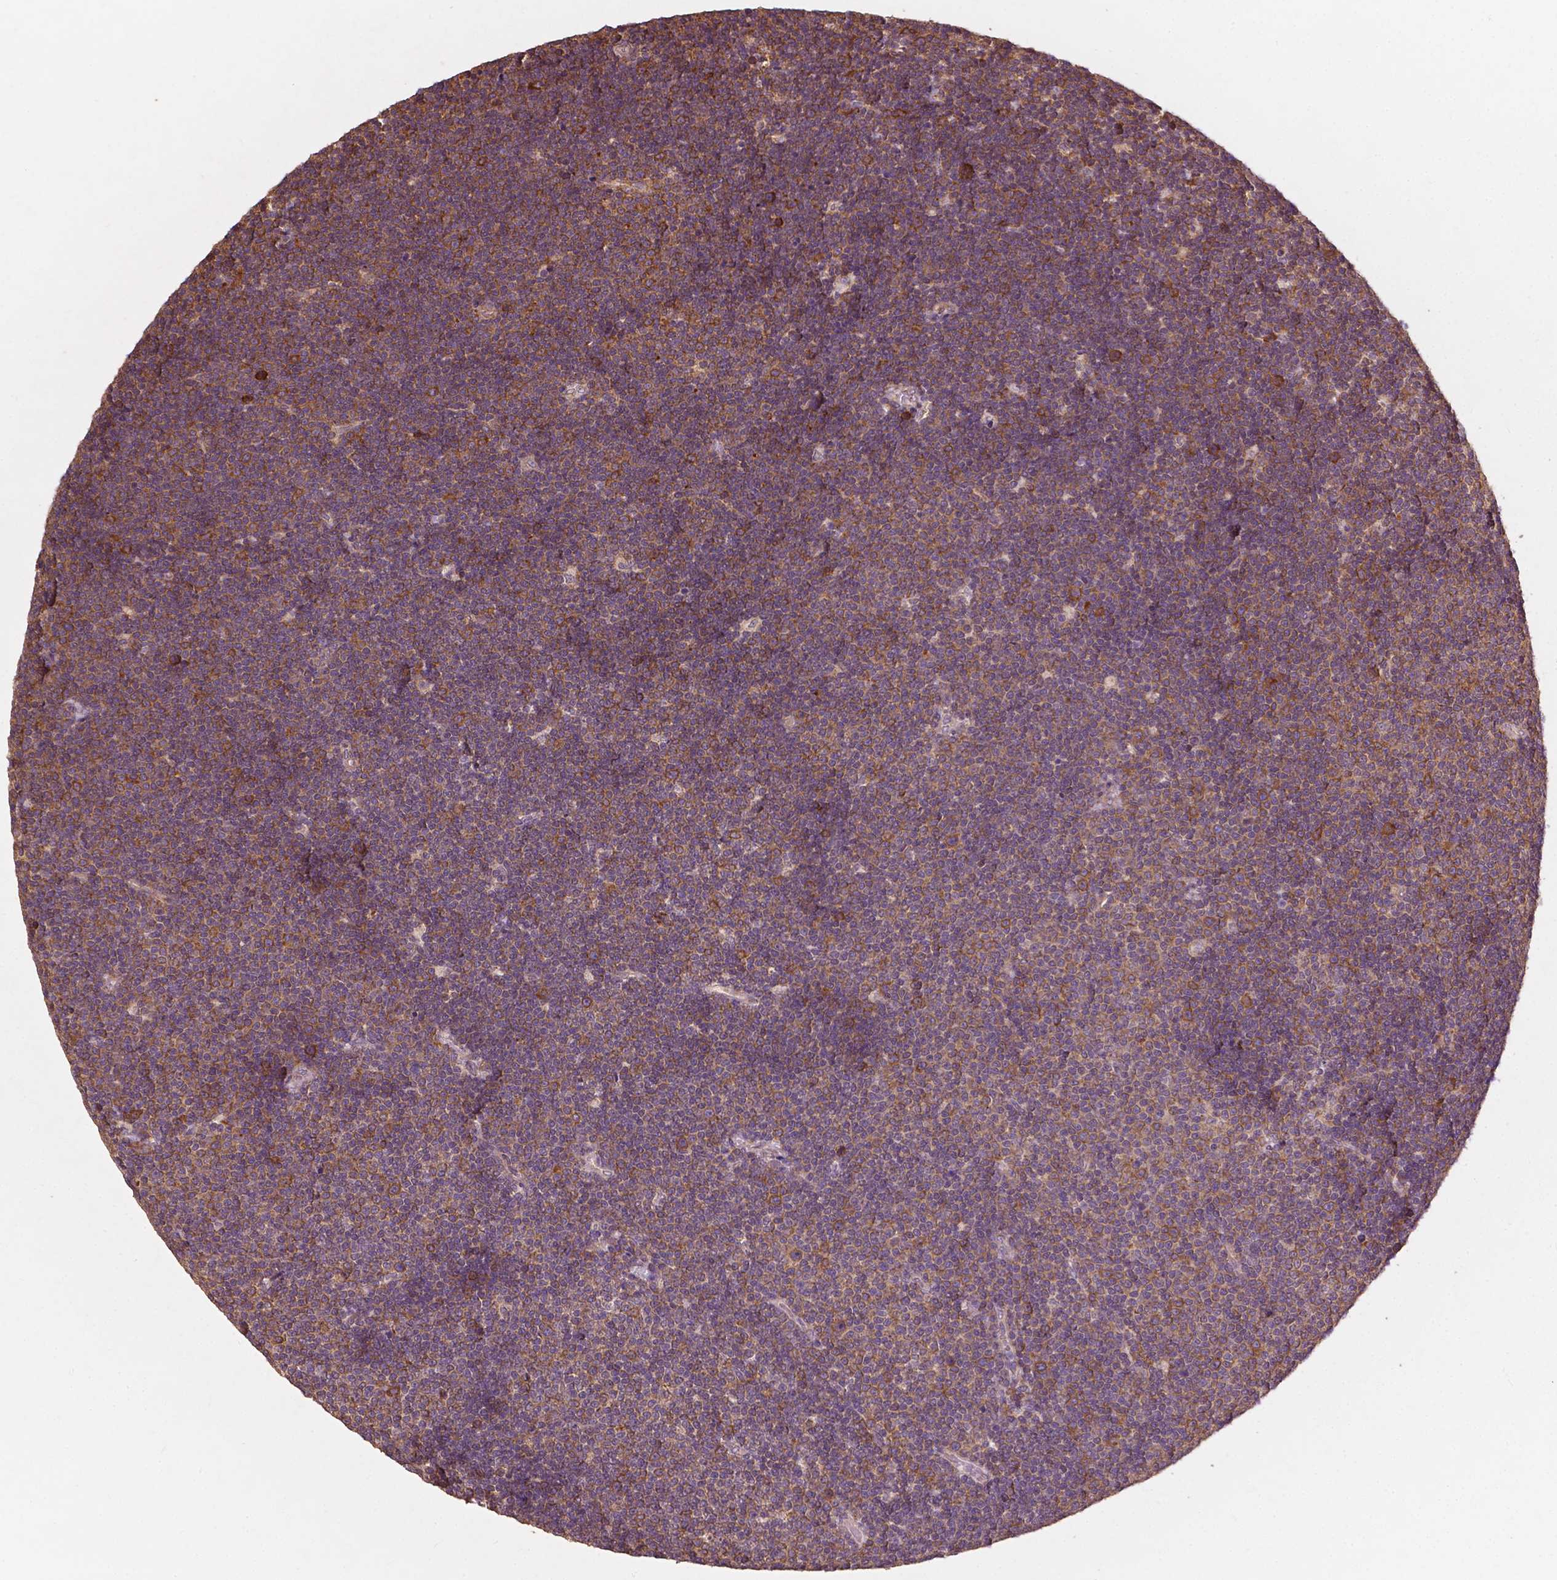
{"staining": {"intensity": "moderate", "quantity": "25%-75%", "location": "cytoplasmic/membranous"}, "tissue": "lymphoma", "cell_type": "Tumor cells", "image_type": "cancer", "snomed": [{"axis": "morphology", "description": "Malignant lymphoma, non-Hodgkin's type, Low grade"}, {"axis": "topography", "description": "Brain"}], "caption": "Immunohistochemical staining of human malignant lymphoma, non-Hodgkin's type (low-grade) displays moderate cytoplasmic/membranous protein expression in approximately 25%-75% of tumor cells. (brown staining indicates protein expression, while blue staining denotes nuclei).", "gene": "G3BP1", "patient": {"sex": "female", "age": 66}}